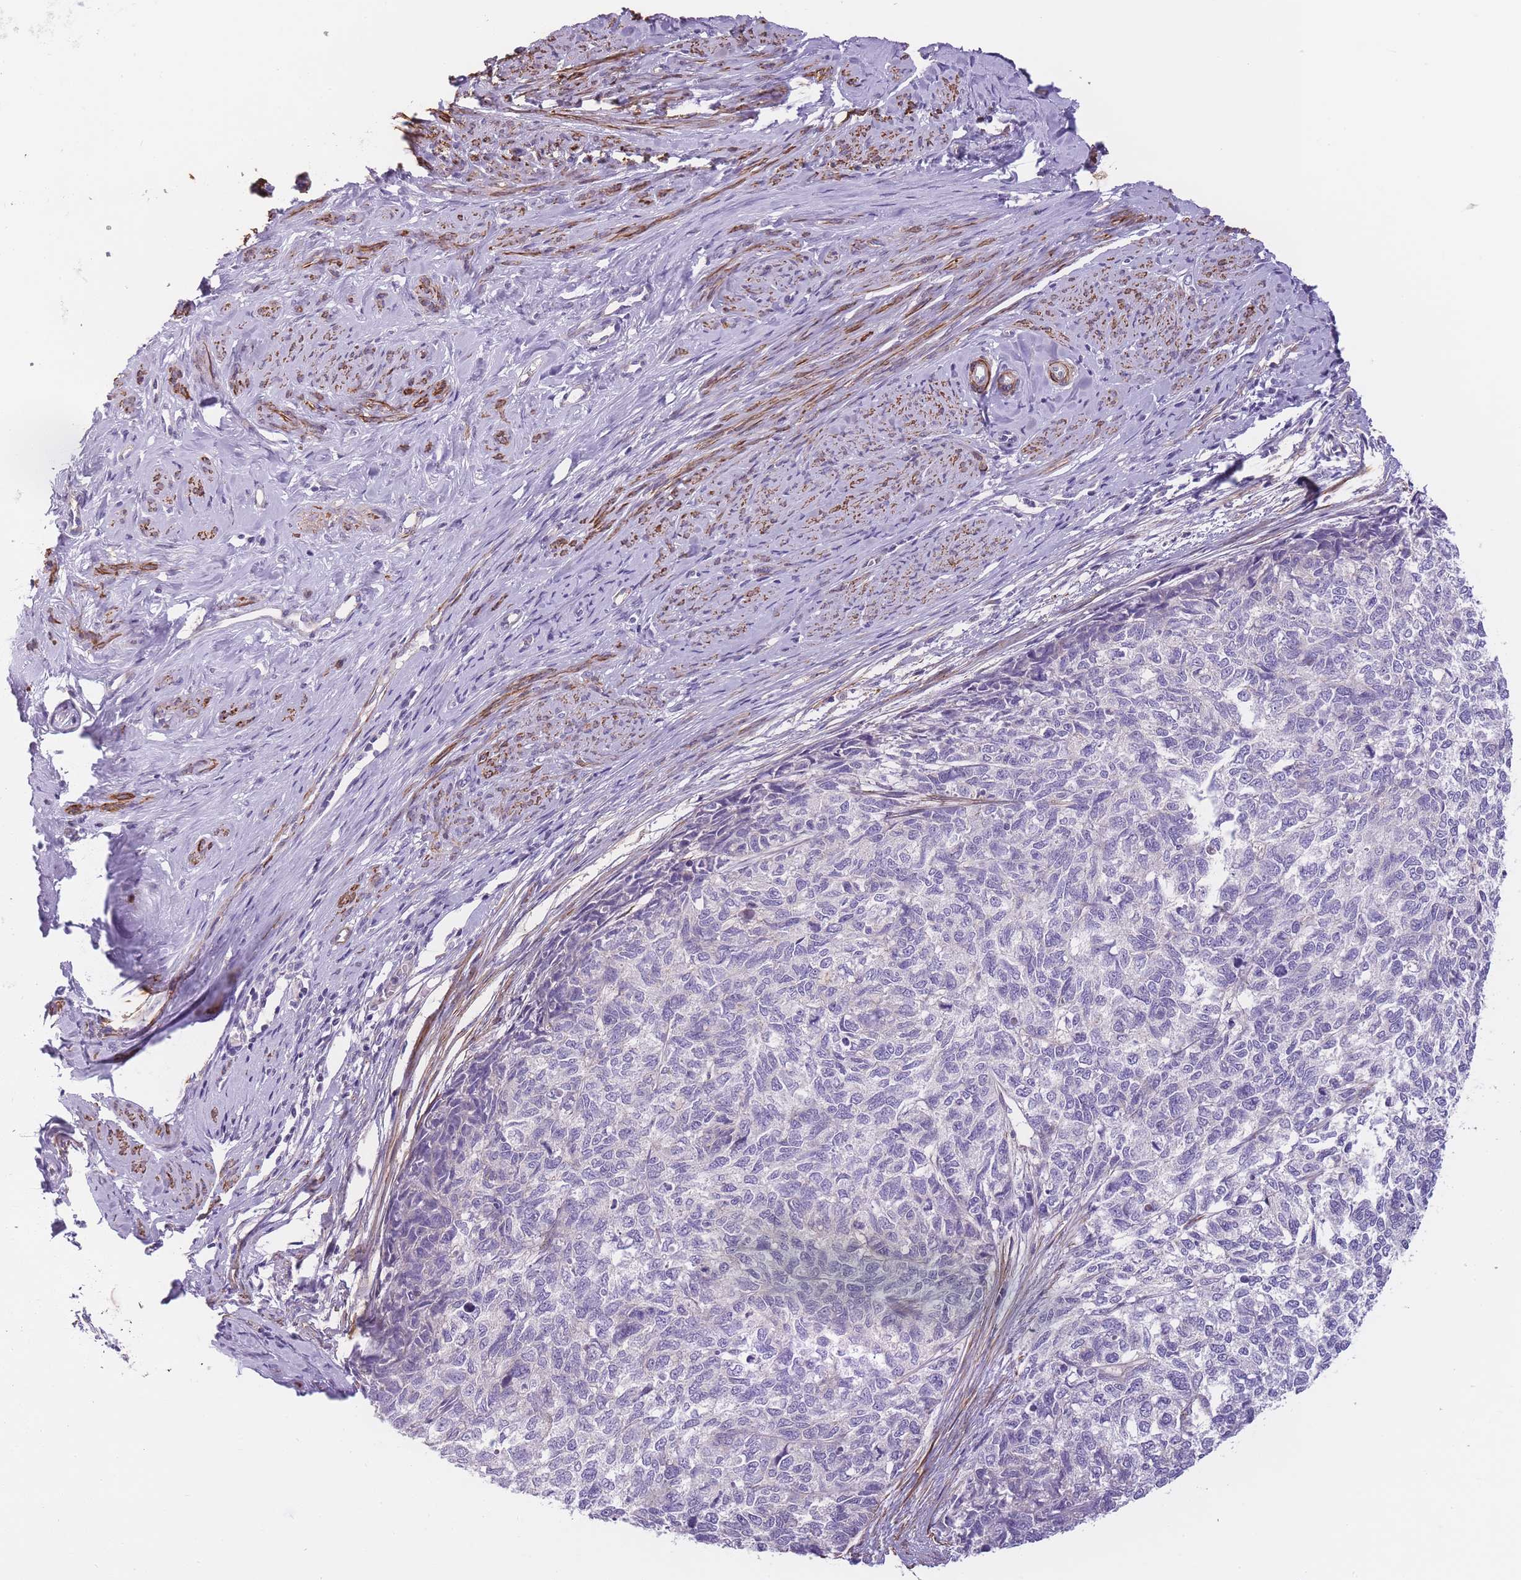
{"staining": {"intensity": "negative", "quantity": "none", "location": "none"}, "tissue": "cervical cancer", "cell_type": "Tumor cells", "image_type": "cancer", "snomed": [{"axis": "morphology", "description": "Squamous cell carcinoma, NOS"}, {"axis": "topography", "description": "Cervix"}], "caption": "Tumor cells are negative for brown protein staining in squamous cell carcinoma (cervical).", "gene": "FAM124A", "patient": {"sex": "female", "age": 63}}